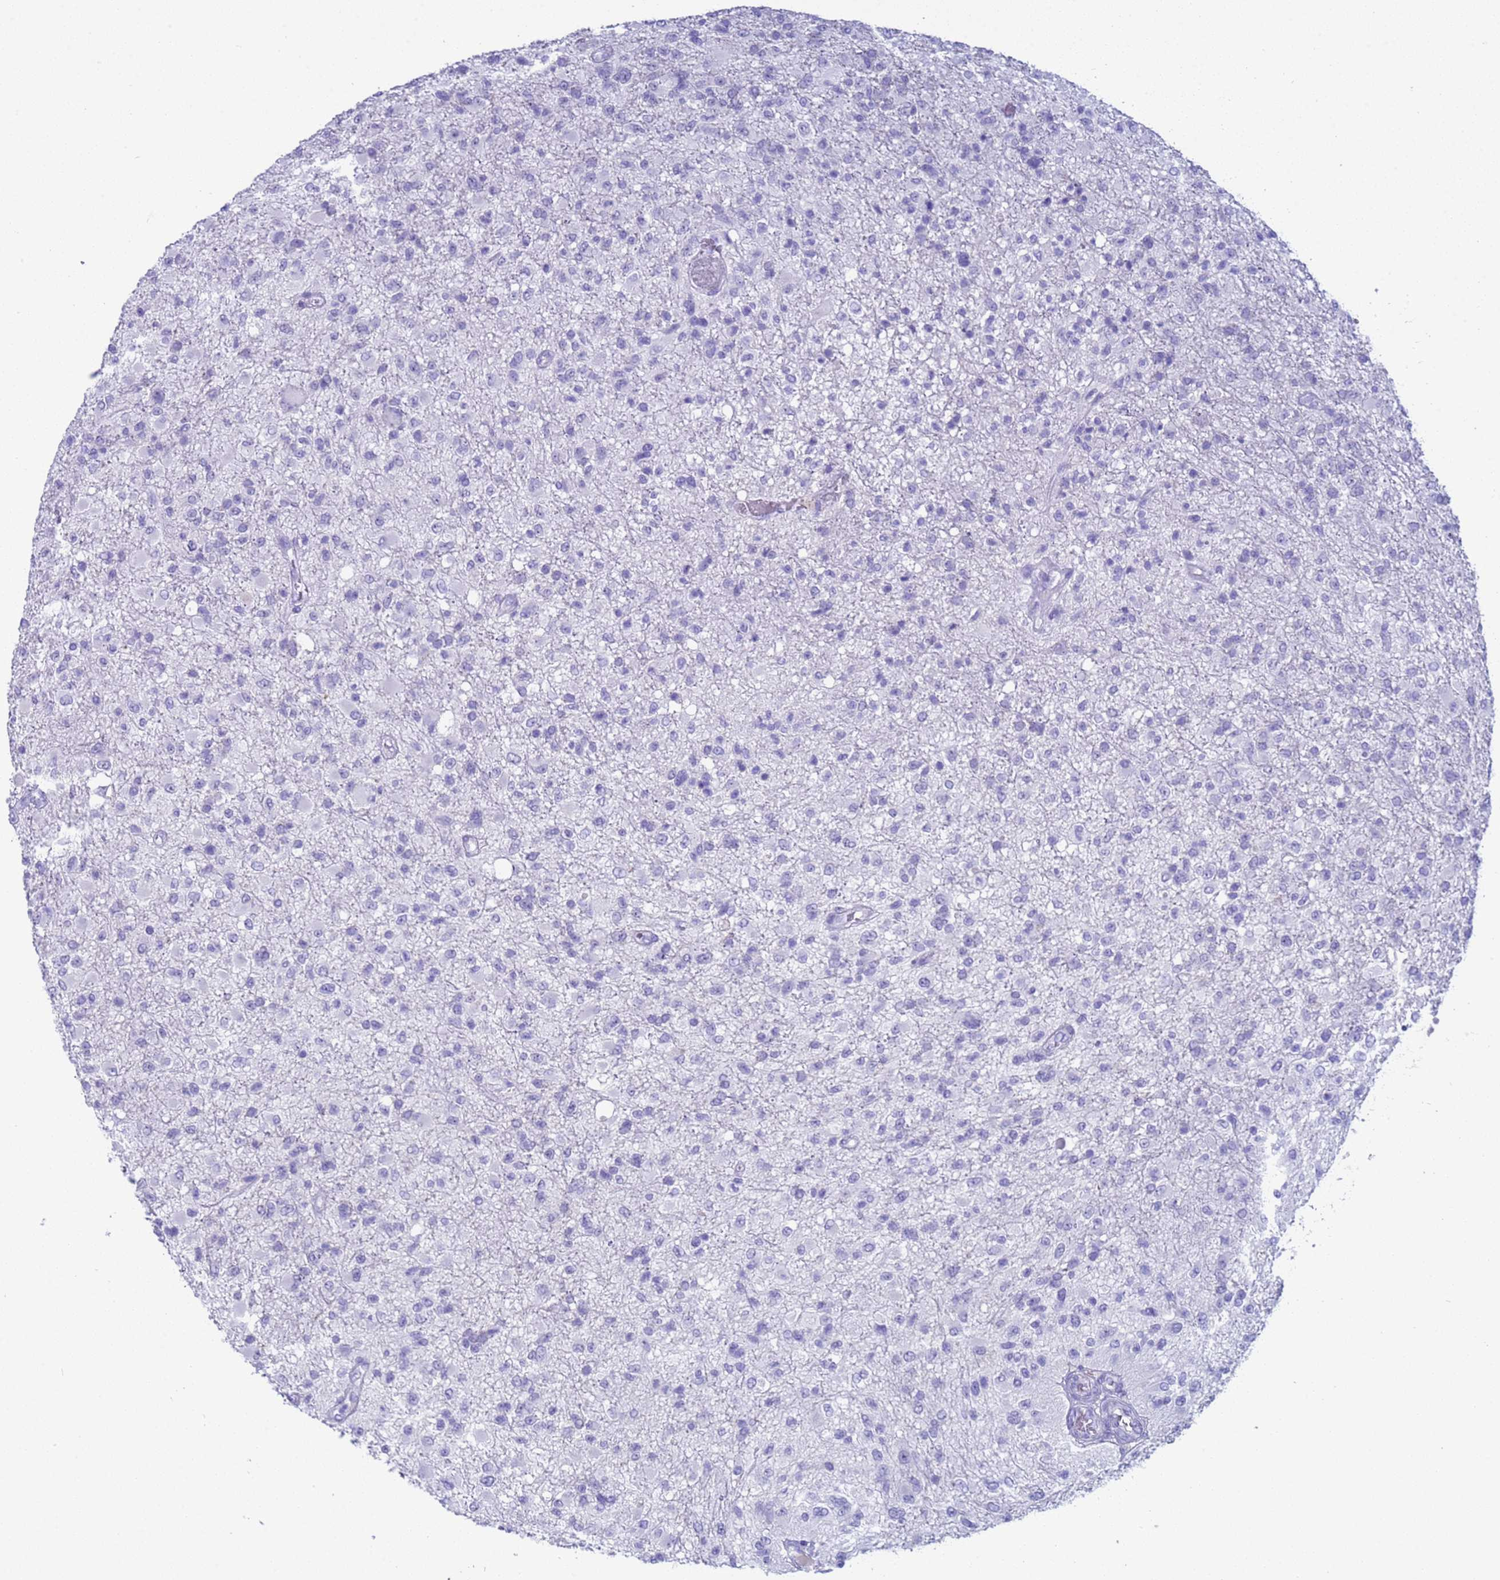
{"staining": {"intensity": "negative", "quantity": "none", "location": "none"}, "tissue": "glioma", "cell_type": "Tumor cells", "image_type": "cancer", "snomed": [{"axis": "morphology", "description": "Glioma, malignant, High grade"}, {"axis": "topography", "description": "Brain"}], "caption": "This is an IHC image of human glioma. There is no positivity in tumor cells.", "gene": "CKM", "patient": {"sex": "female", "age": 74}}